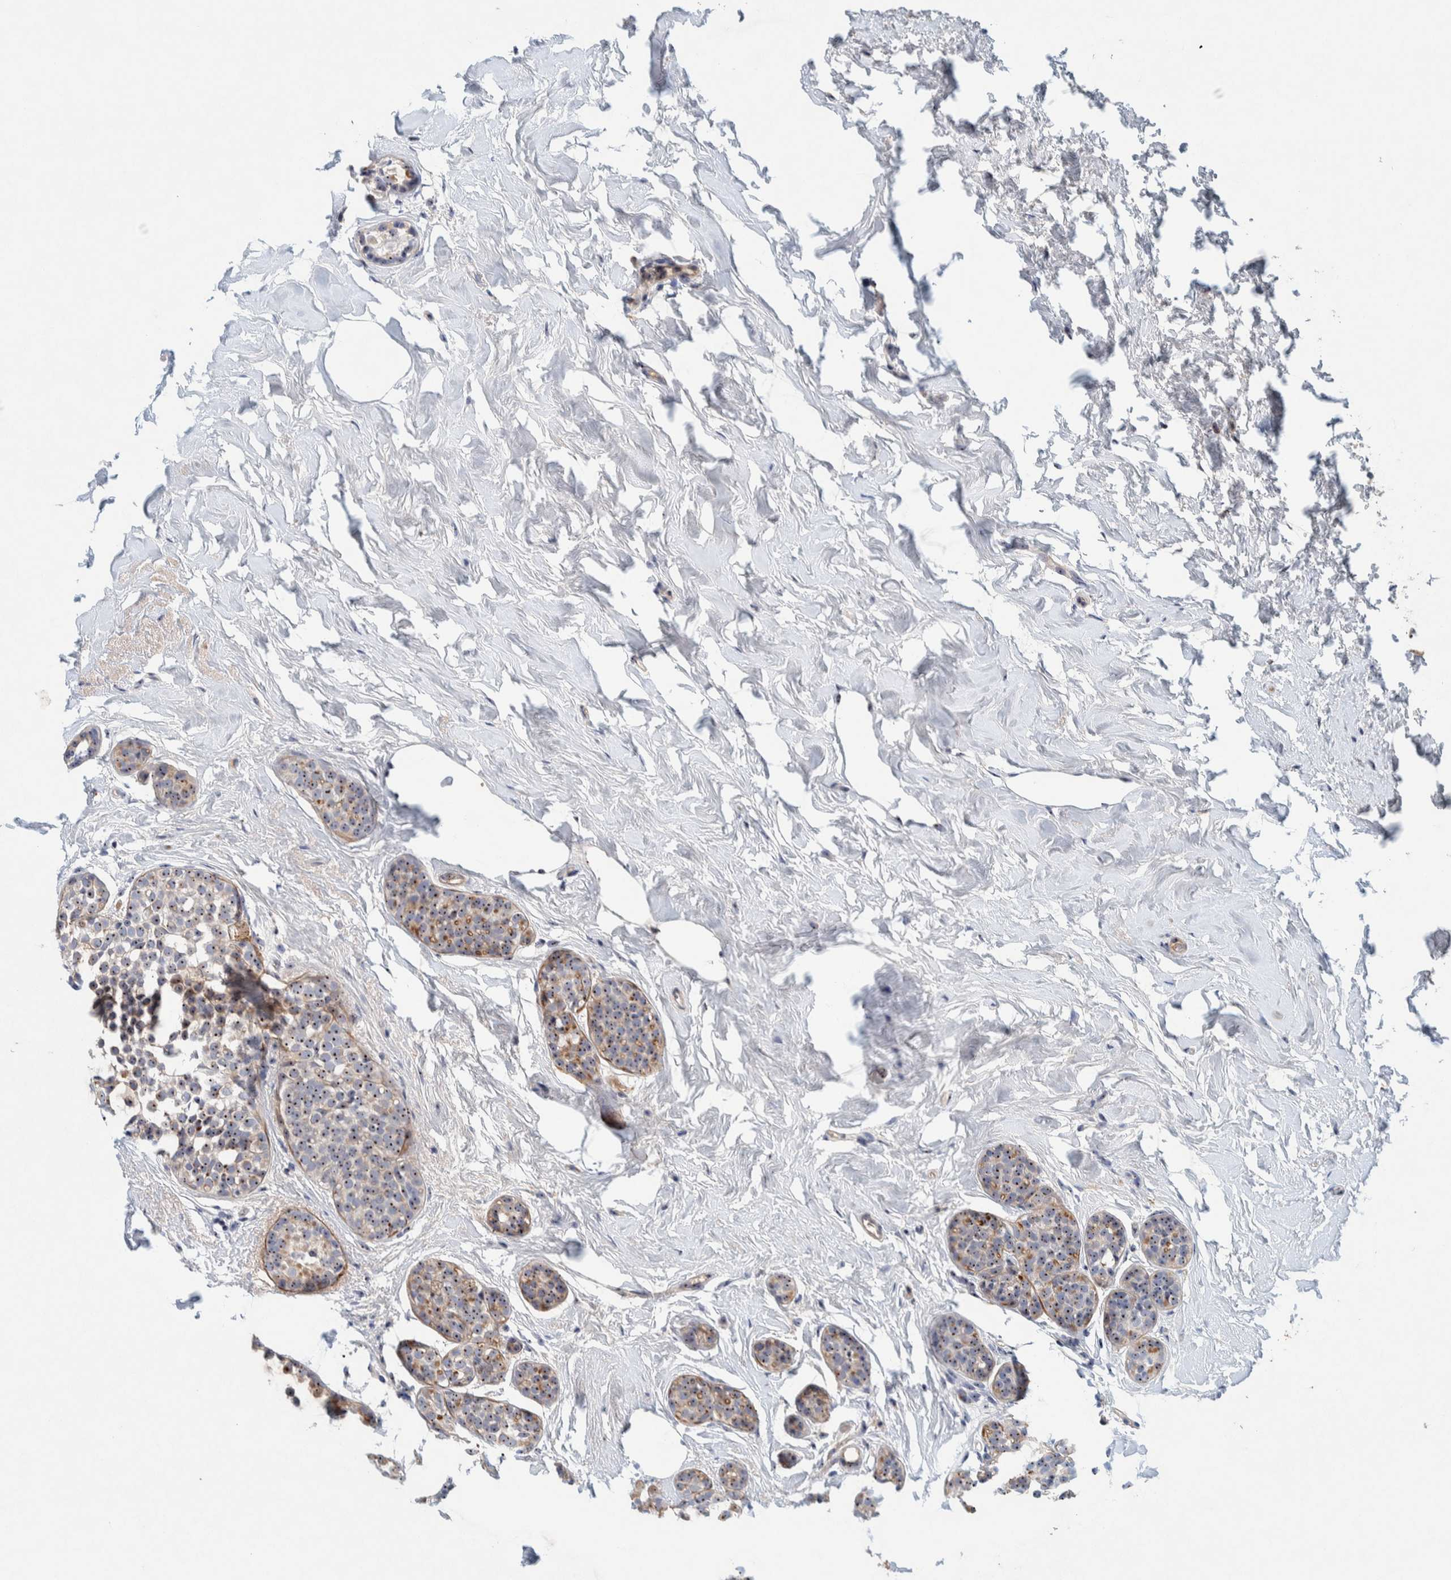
{"staining": {"intensity": "strong", "quantity": ">75%", "location": "cytoplasmic/membranous,nuclear"}, "tissue": "breast cancer", "cell_type": "Tumor cells", "image_type": "cancer", "snomed": [{"axis": "morphology", "description": "Duct carcinoma"}, {"axis": "topography", "description": "Breast"}], "caption": "Breast cancer (infiltrating ductal carcinoma) was stained to show a protein in brown. There is high levels of strong cytoplasmic/membranous and nuclear staining in about >75% of tumor cells. (DAB (3,3'-diaminobenzidine) IHC, brown staining for protein, blue staining for nuclei).", "gene": "NOL11", "patient": {"sex": "female", "age": 55}}